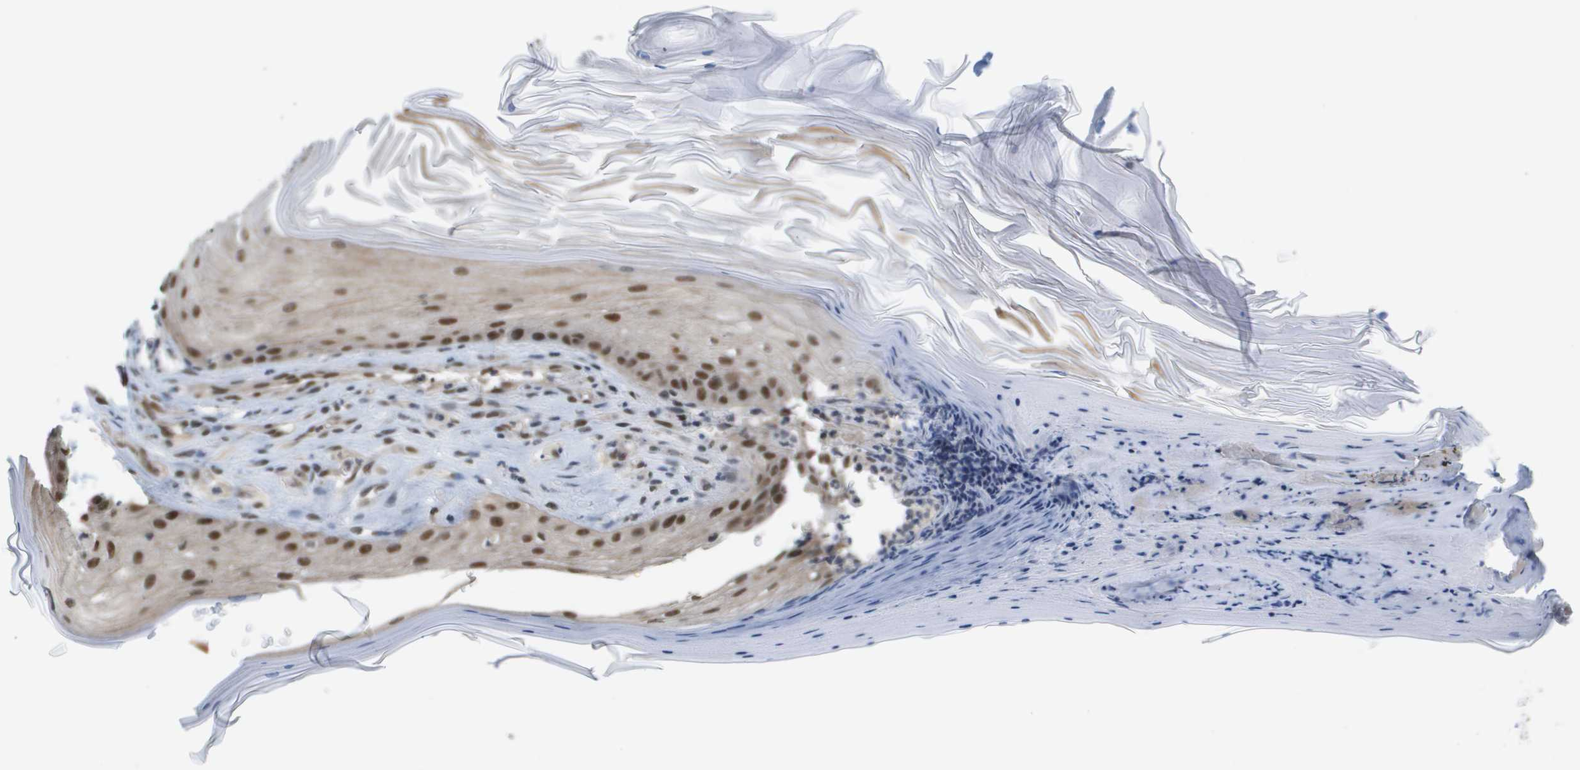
{"staining": {"intensity": "moderate", "quantity": ">75%", "location": "nuclear"}, "tissue": "skin cancer", "cell_type": "Tumor cells", "image_type": "cancer", "snomed": [{"axis": "morphology", "description": "Squamous cell carcinoma, NOS"}, {"axis": "topography", "description": "Skin"}], "caption": "Immunohistochemistry staining of skin cancer (squamous cell carcinoma), which reveals medium levels of moderate nuclear expression in about >75% of tumor cells indicating moderate nuclear protein staining. The staining was performed using DAB (brown) for protein detection and nuclei were counterstained in hematoxylin (blue).", "gene": "ISY1", "patient": {"sex": "male", "age": 74}}